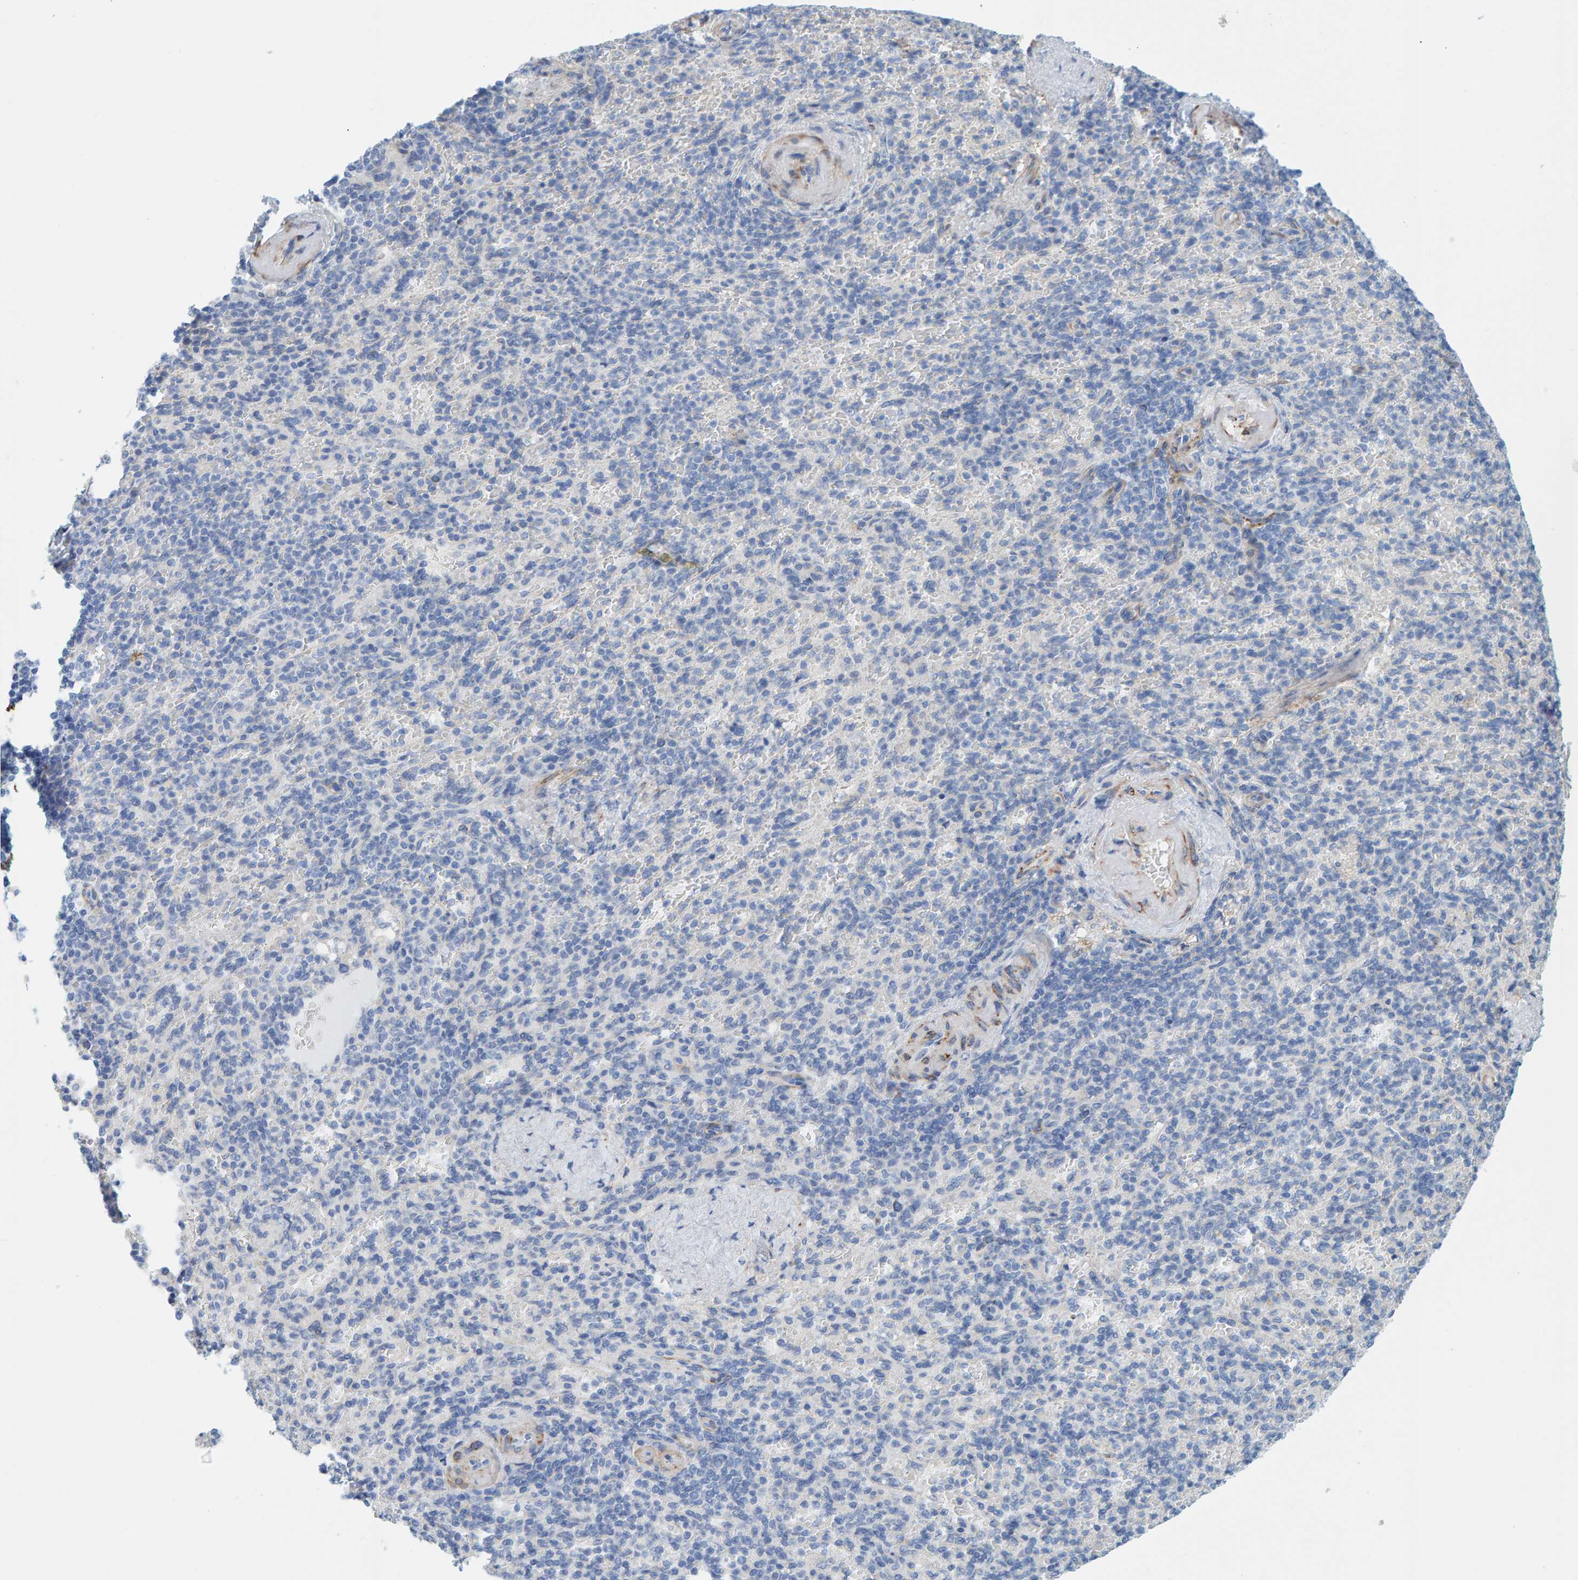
{"staining": {"intensity": "negative", "quantity": "none", "location": "none"}, "tissue": "spleen", "cell_type": "Cells in red pulp", "image_type": "normal", "snomed": [{"axis": "morphology", "description": "Normal tissue, NOS"}, {"axis": "topography", "description": "Spleen"}], "caption": "Immunohistochemistry (IHC) of benign human spleen reveals no expression in cells in red pulp. (DAB immunohistochemistry visualized using brightfield microscopy, high magnification).", "gene": "MAP1B", "patient": {"sex": "female", "age": 74}}